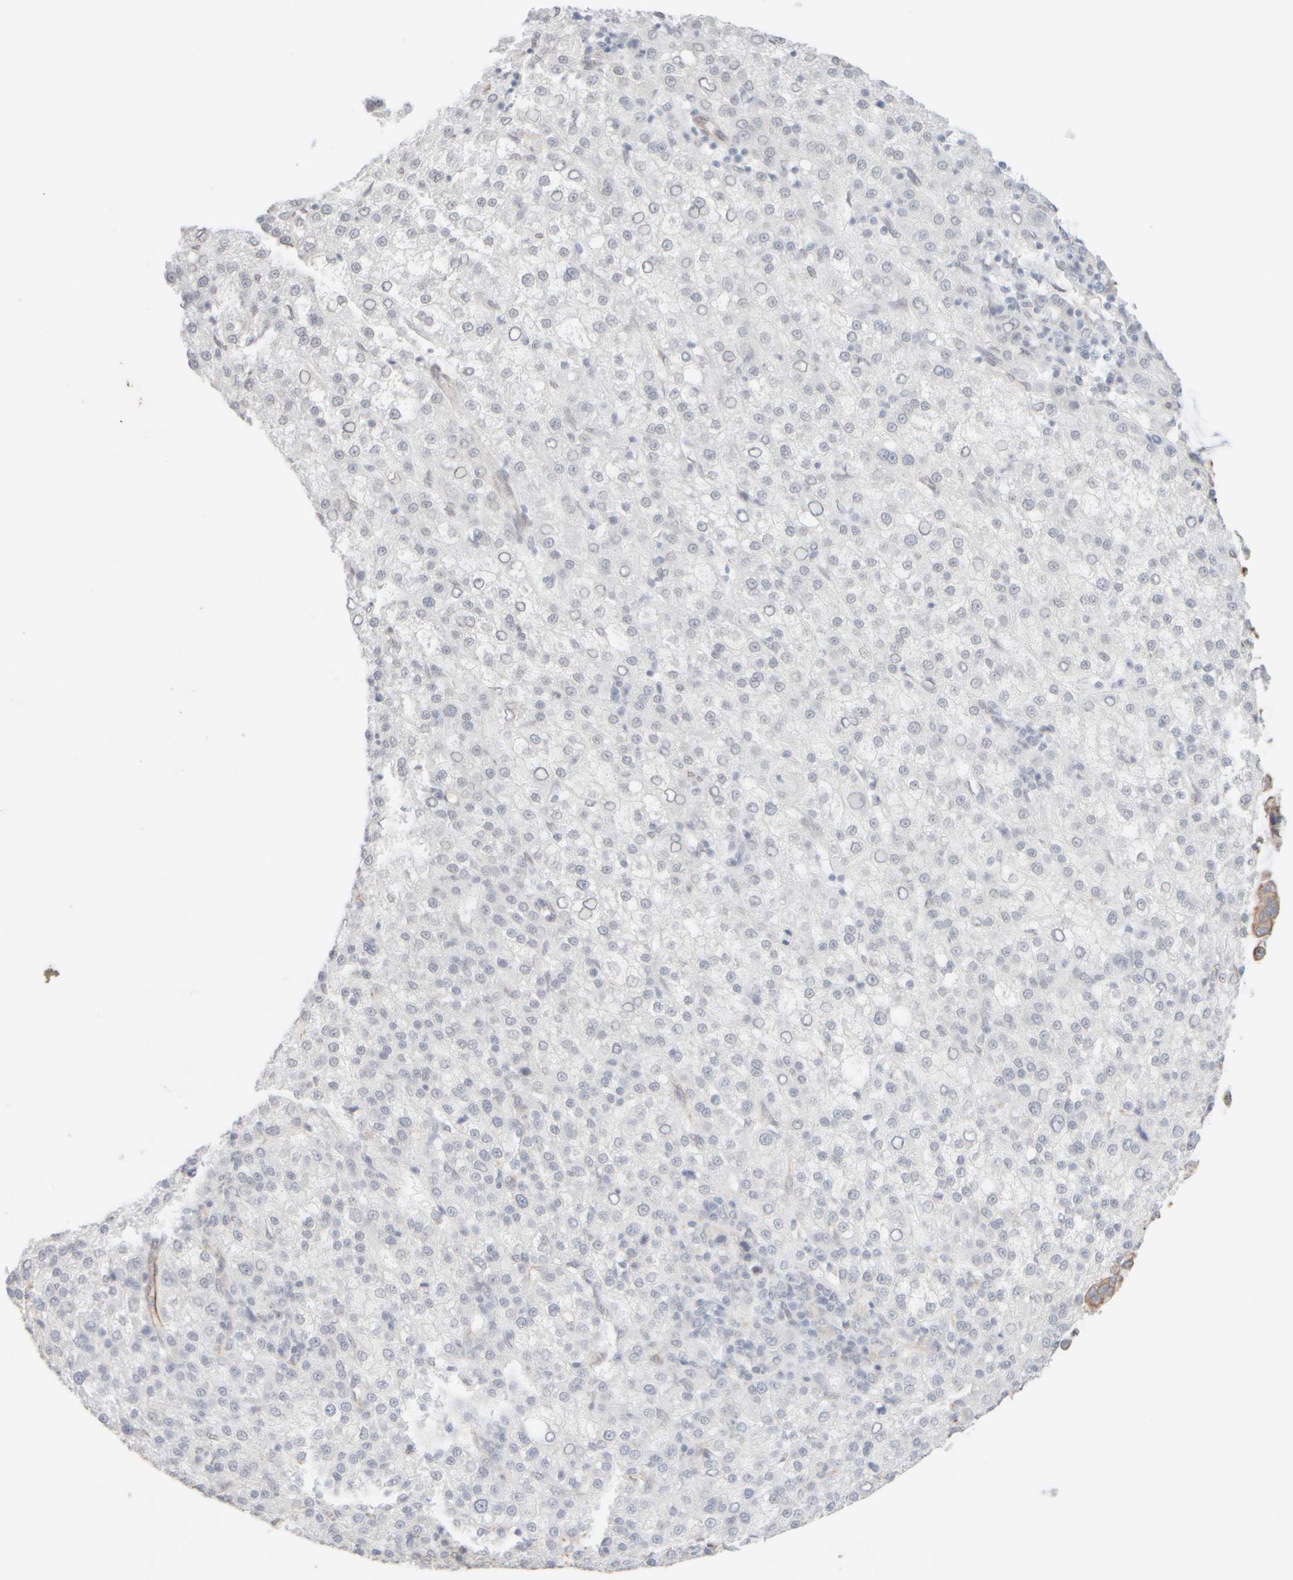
{"staining": {"intensity": "negative", "quantity": "none", "location": "none"}, "tissue": "liver cancer", "cell_type": "Tumor cells", "image_type": "cancer", "snomed": [{"axis": "morphology", "description": "Carcinoma, Hepatocellular, NOS"}, {"axis": "topography", "description": "Liver"}], "caption": "A high-resolution micrograph shows immunohistochemistry (IHC) staining of hepatocellular carcinoma (liver), which shows no significant staining in tumor cells.", "gene": "KRT15", "patient": {"sex": "female", "age": 58}}